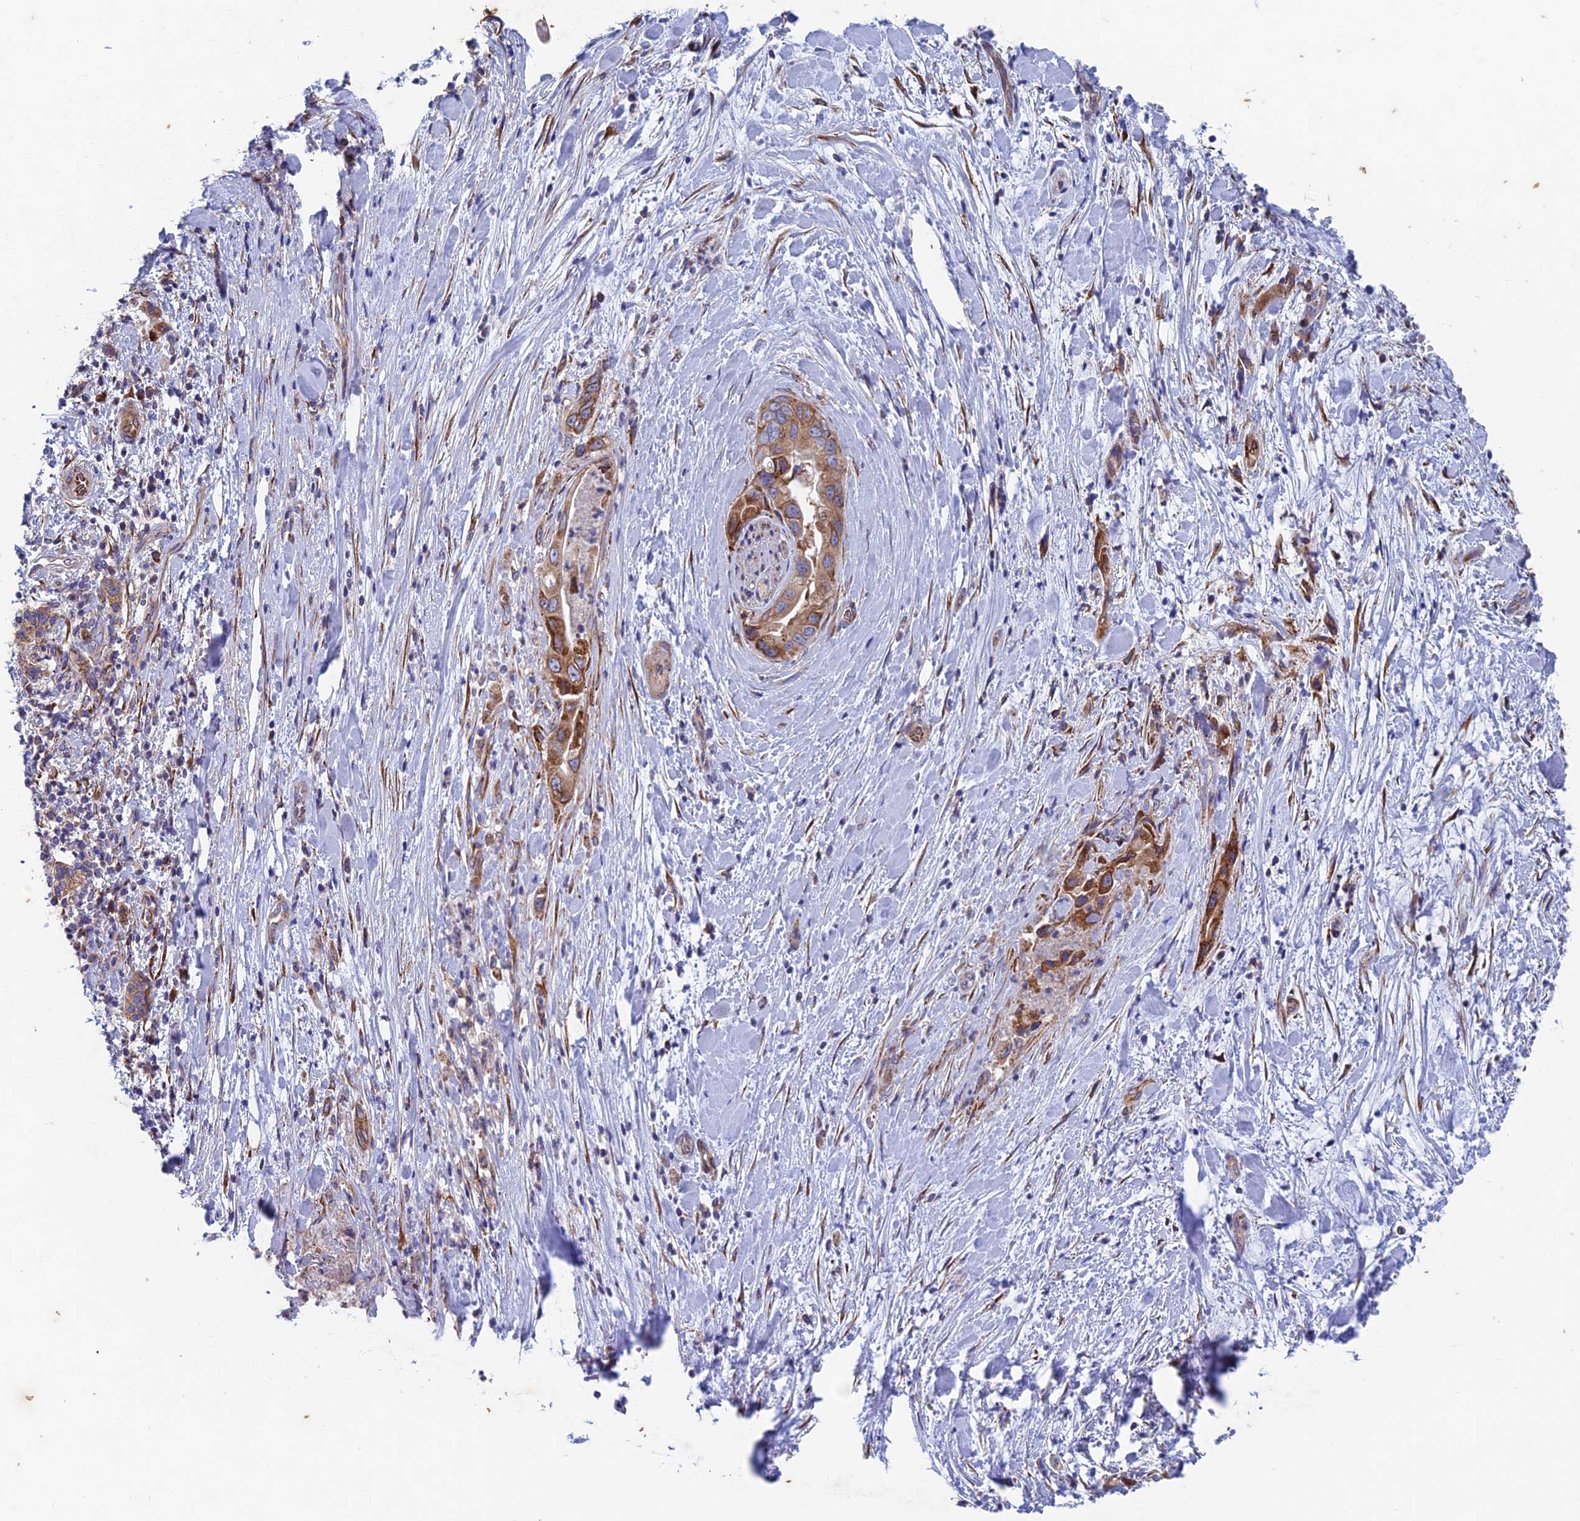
{"staining": {"intensity": "moderate", "quantity": ">75%", "location": "cytoplasmic/membranous"}, "tissue": "pancreatic cancer", "cell_type": "Tumor cells", "image_type": "cancer", "snomed": [{"axis": "morphology", "description": "Adenocarcinoma, NOS"}, {"axis": "topography", "description": "Pancreas"}], "caption": "An immunohistochemistry image of neoplastic tissue is shown. Protein staining in brown shows moderate cytoplasmic/membranous positivity in pancreatic cancer (adenocarcinoma) within tumor cells.", "gene": "AP4S1", "patient": {"sex": "female", "age": 78}}